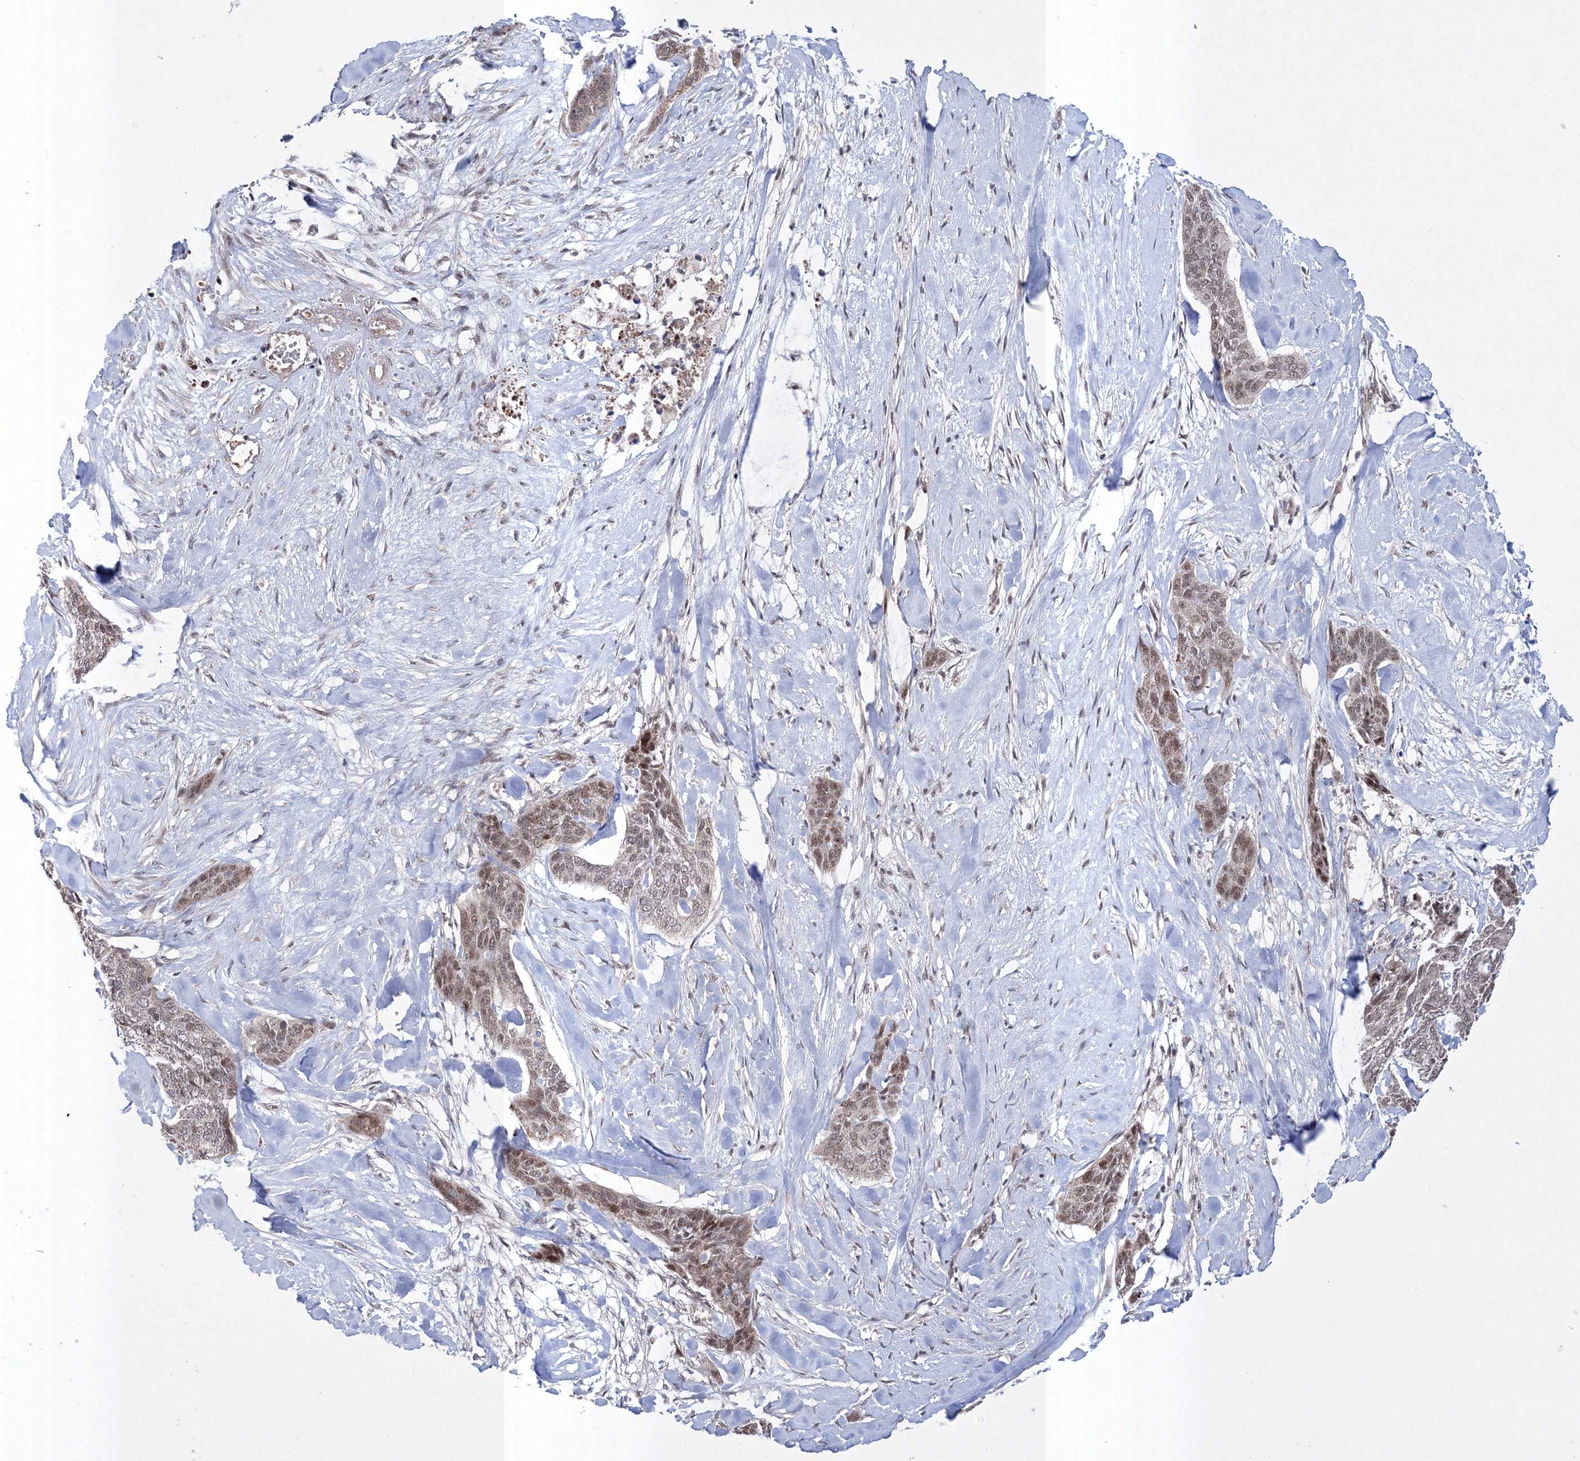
{"staining": {"intensity": "moderate", "quantity": "25%-75%", "location": "cytoplasmic/membranous,nuclear"}, "tissue": "skin cancer", "cell_type": "Tumor cells", "image_type": "cancer", "snomed": [{"axis": "morphology", "description": "Basal cell carcinoma"}, {"axis": "topography", "description": "Skin"}], "caption": "Brown immunohistochemical staining in skin cancer (basal cell carcinoma) demonstrates moderate cytoplasmic/membranous and nuclear expression in about 25%-75% of tumor cells.", "gene": "GRSF1", "patient": {"sex": "female", "age": 64}}